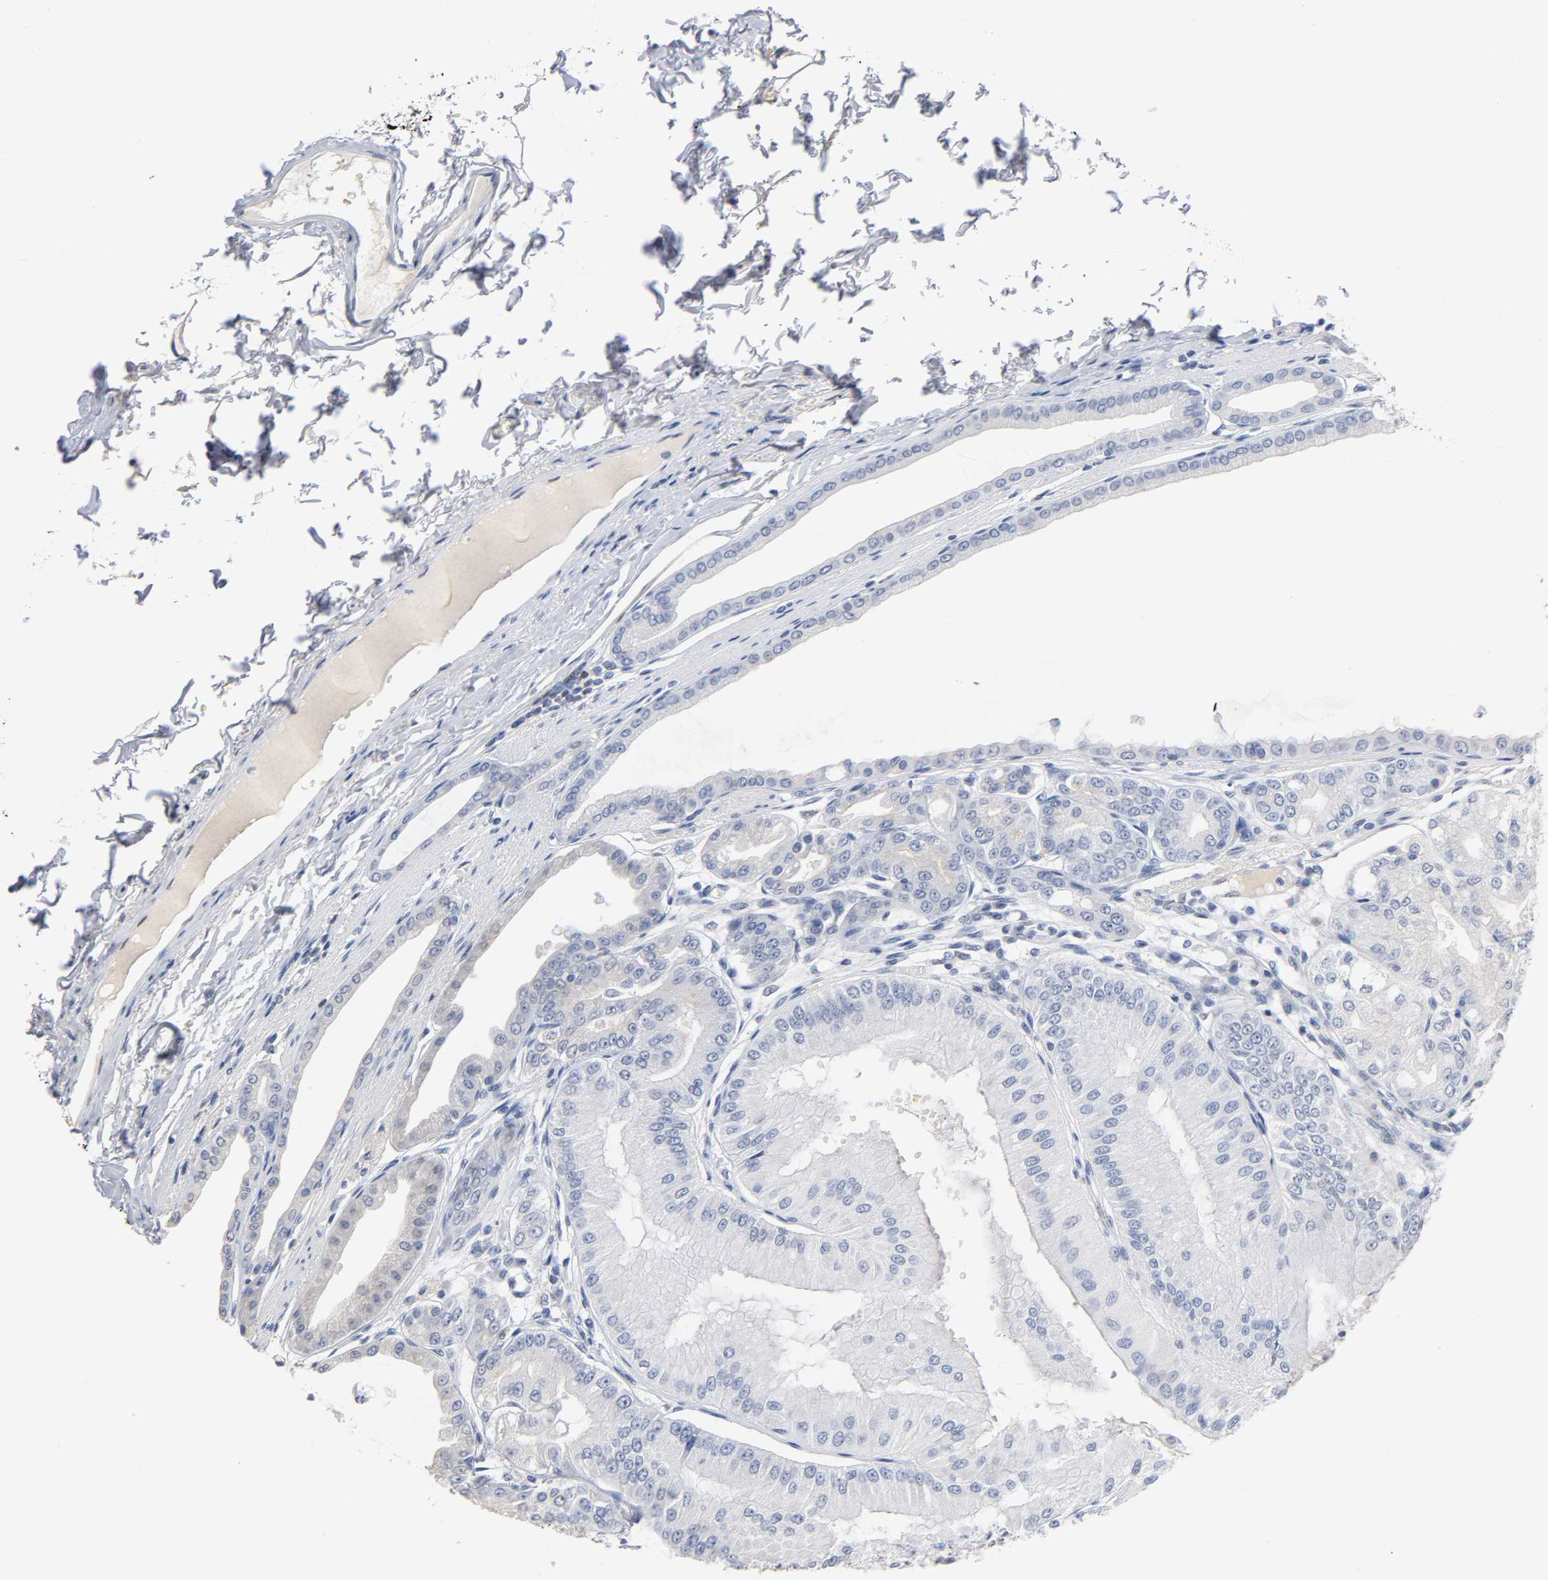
{"staining": {"intensity": "negative", "quantity": "none", "location": "none"}, "tissue": "stomach", "cell_type": "Glandular cells", "image_type": "normal", "snomed": [{"axis": "morphology", "description": "Normal tissue, NOS"}, {"axis": "topography", "description": "Stomach, lower"}], "caption": "IHC of unremarkable human stomach demonstrates no expression in glandular cells. The staining is performed using DAB (3,3'-diaminobenzidine) brown chromogen with nuclei counter-stained in using hematoxylin.", "gene": "NFATC1", "patient": {"sex": "male", "age": 71}}